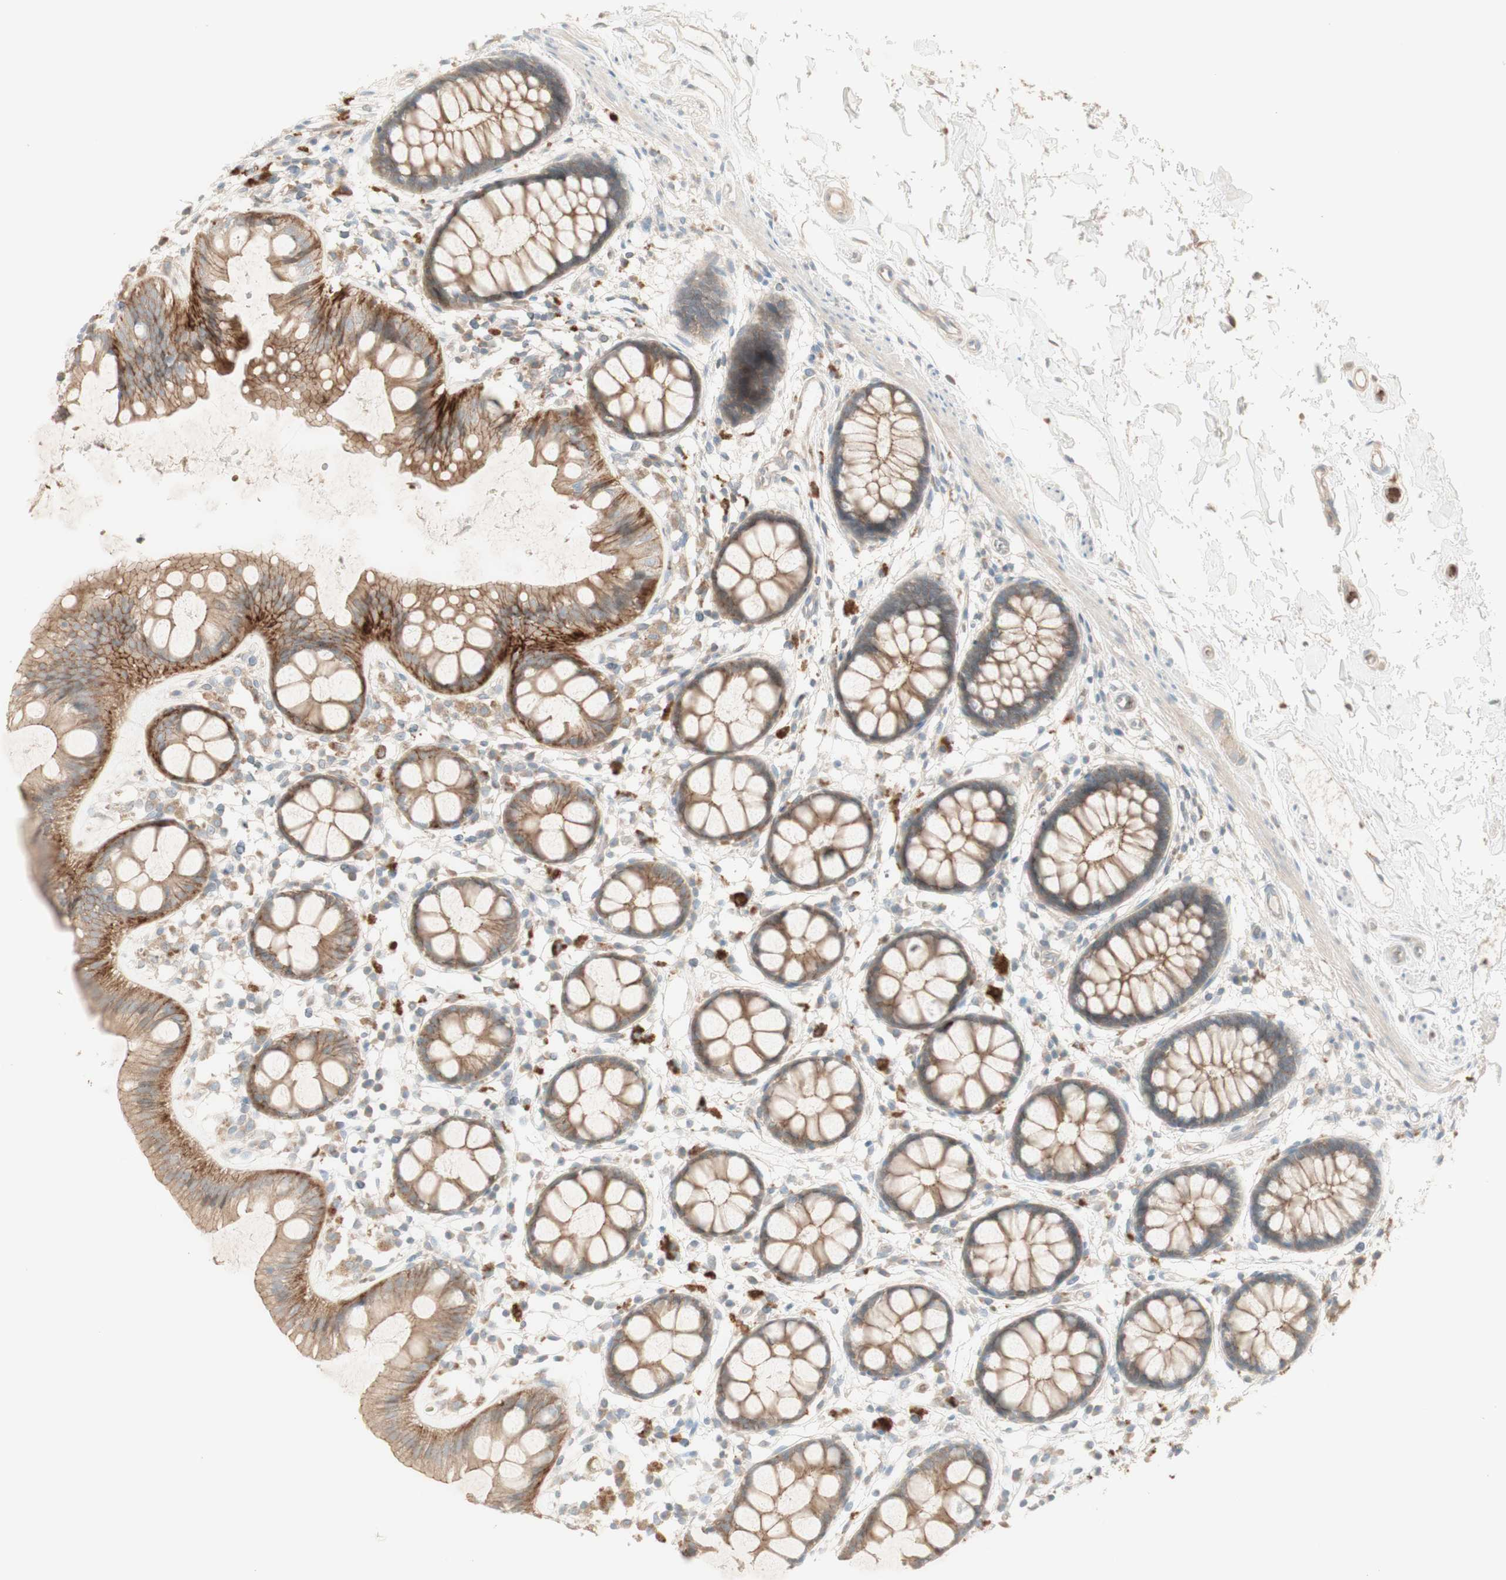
{"staining": {"intensity": "moderate", "quantity": ">75%", "location": "cytoplasmic/membranous"}, "tissue": "rectum", "cell_type": "Glandular cells", "image_type": "normal", "snomed": [{"axis": "morphology", "description": "Normal tissue, NOS"}, {"axis": "topography", "description": "Rectum"}], "caption": "Glandular cells reveal moderate cytoplasmic/membranous expression in approximately >75% of cells in unremarkable rectum. (Stains: DAB in brown, nuclei in blue, Microscopy: brightfield microscopy at high magnification).", "gene": "PTGER4", "patient": {"sex": "female", "age": 66}}